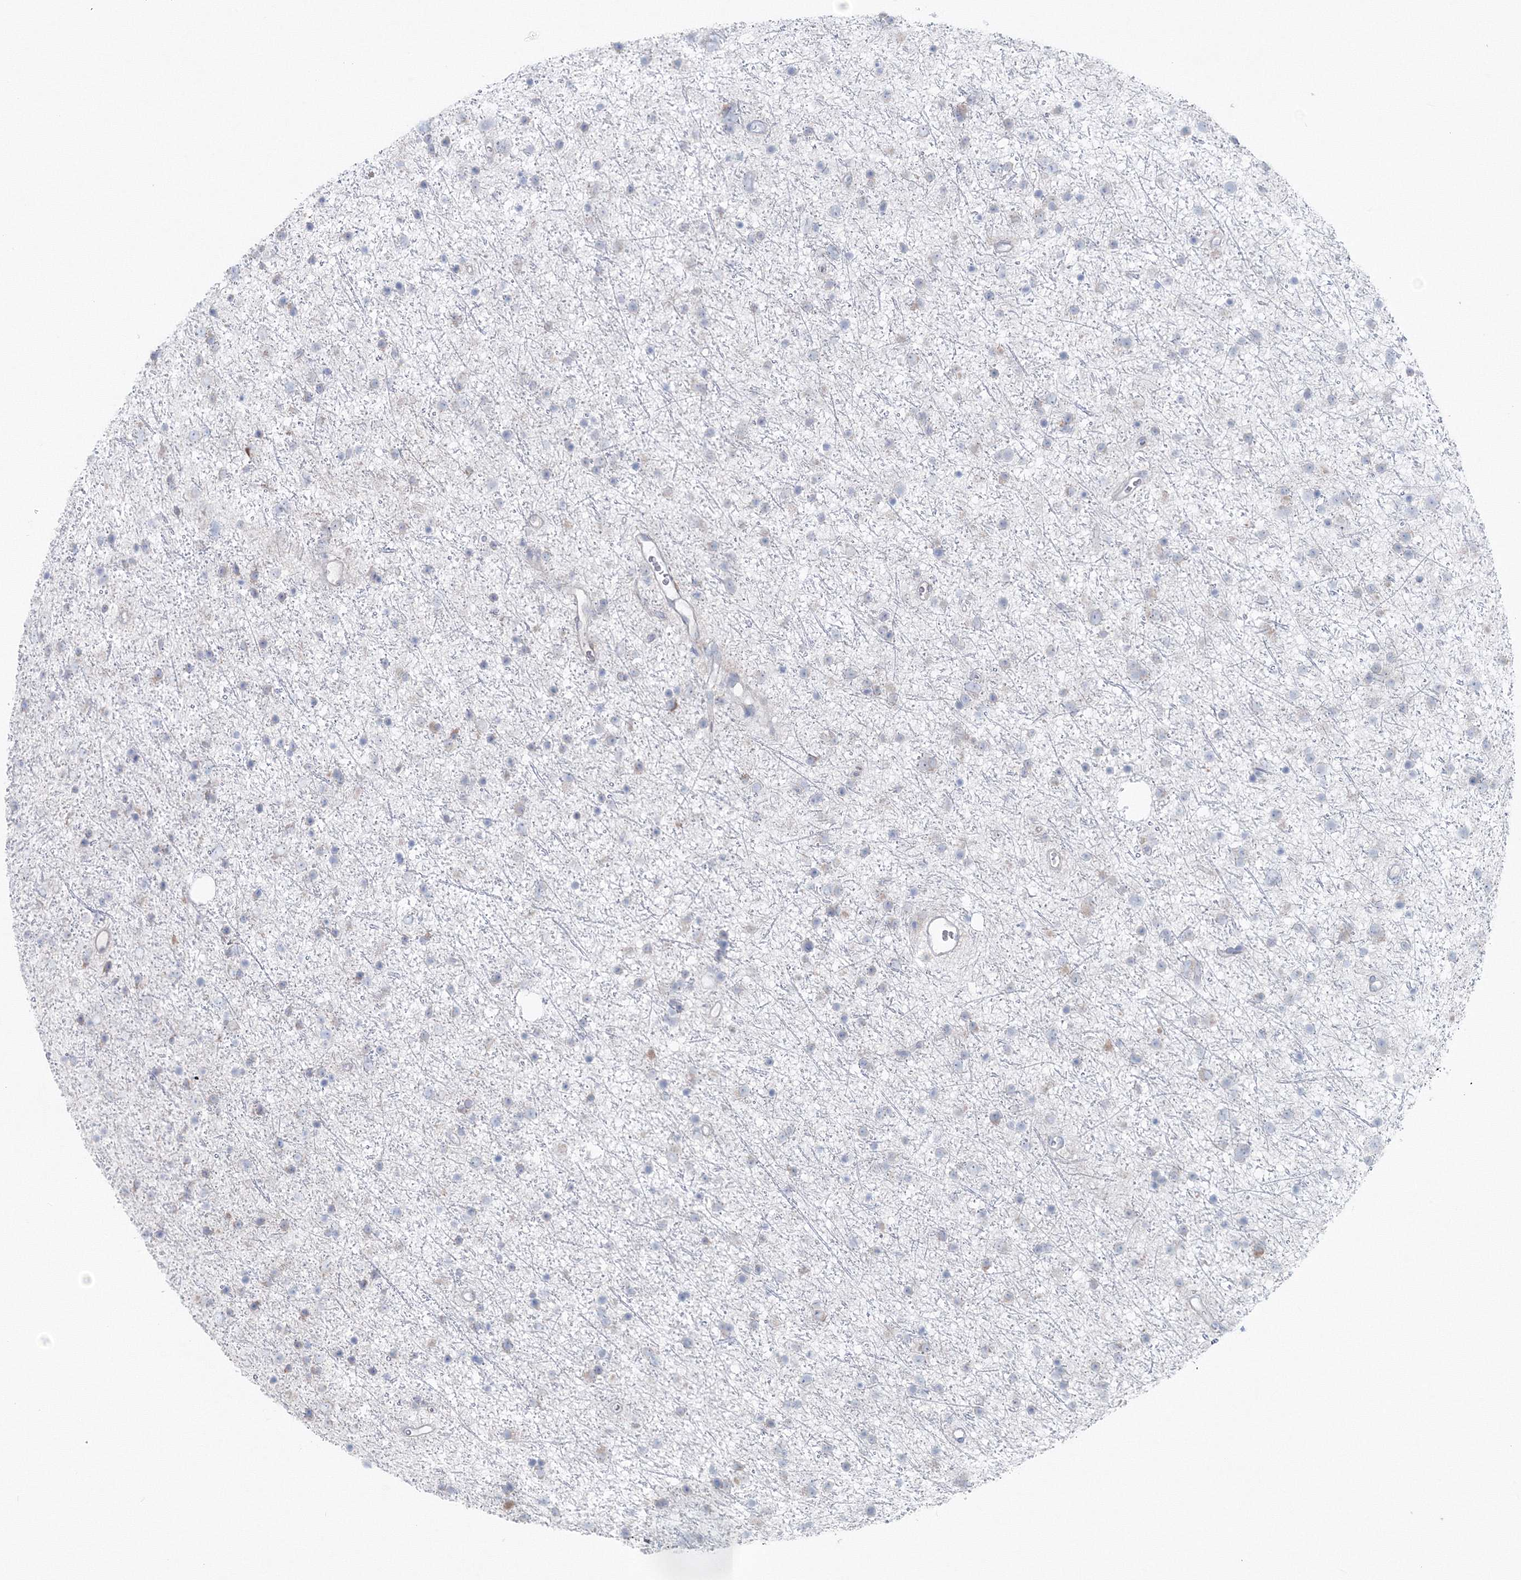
{"staining": {"intensity": "negative", "quantity": "none", "location": "none"}, "tissue": "glioma", "cell_type": "Tumor cells", "image_type": "cancer", "snomed": [{"axis": "morphology", "description": "Glioma, malignant, Low grade"}, {"axis": "topography", "description": "Cerebral cortex"}], "caption": "A micrograph of glioma stained for a protein shows no brown staining in tumor cells.", "gene": "RCN1", "patient": {"sex": "female", "age": 39}}